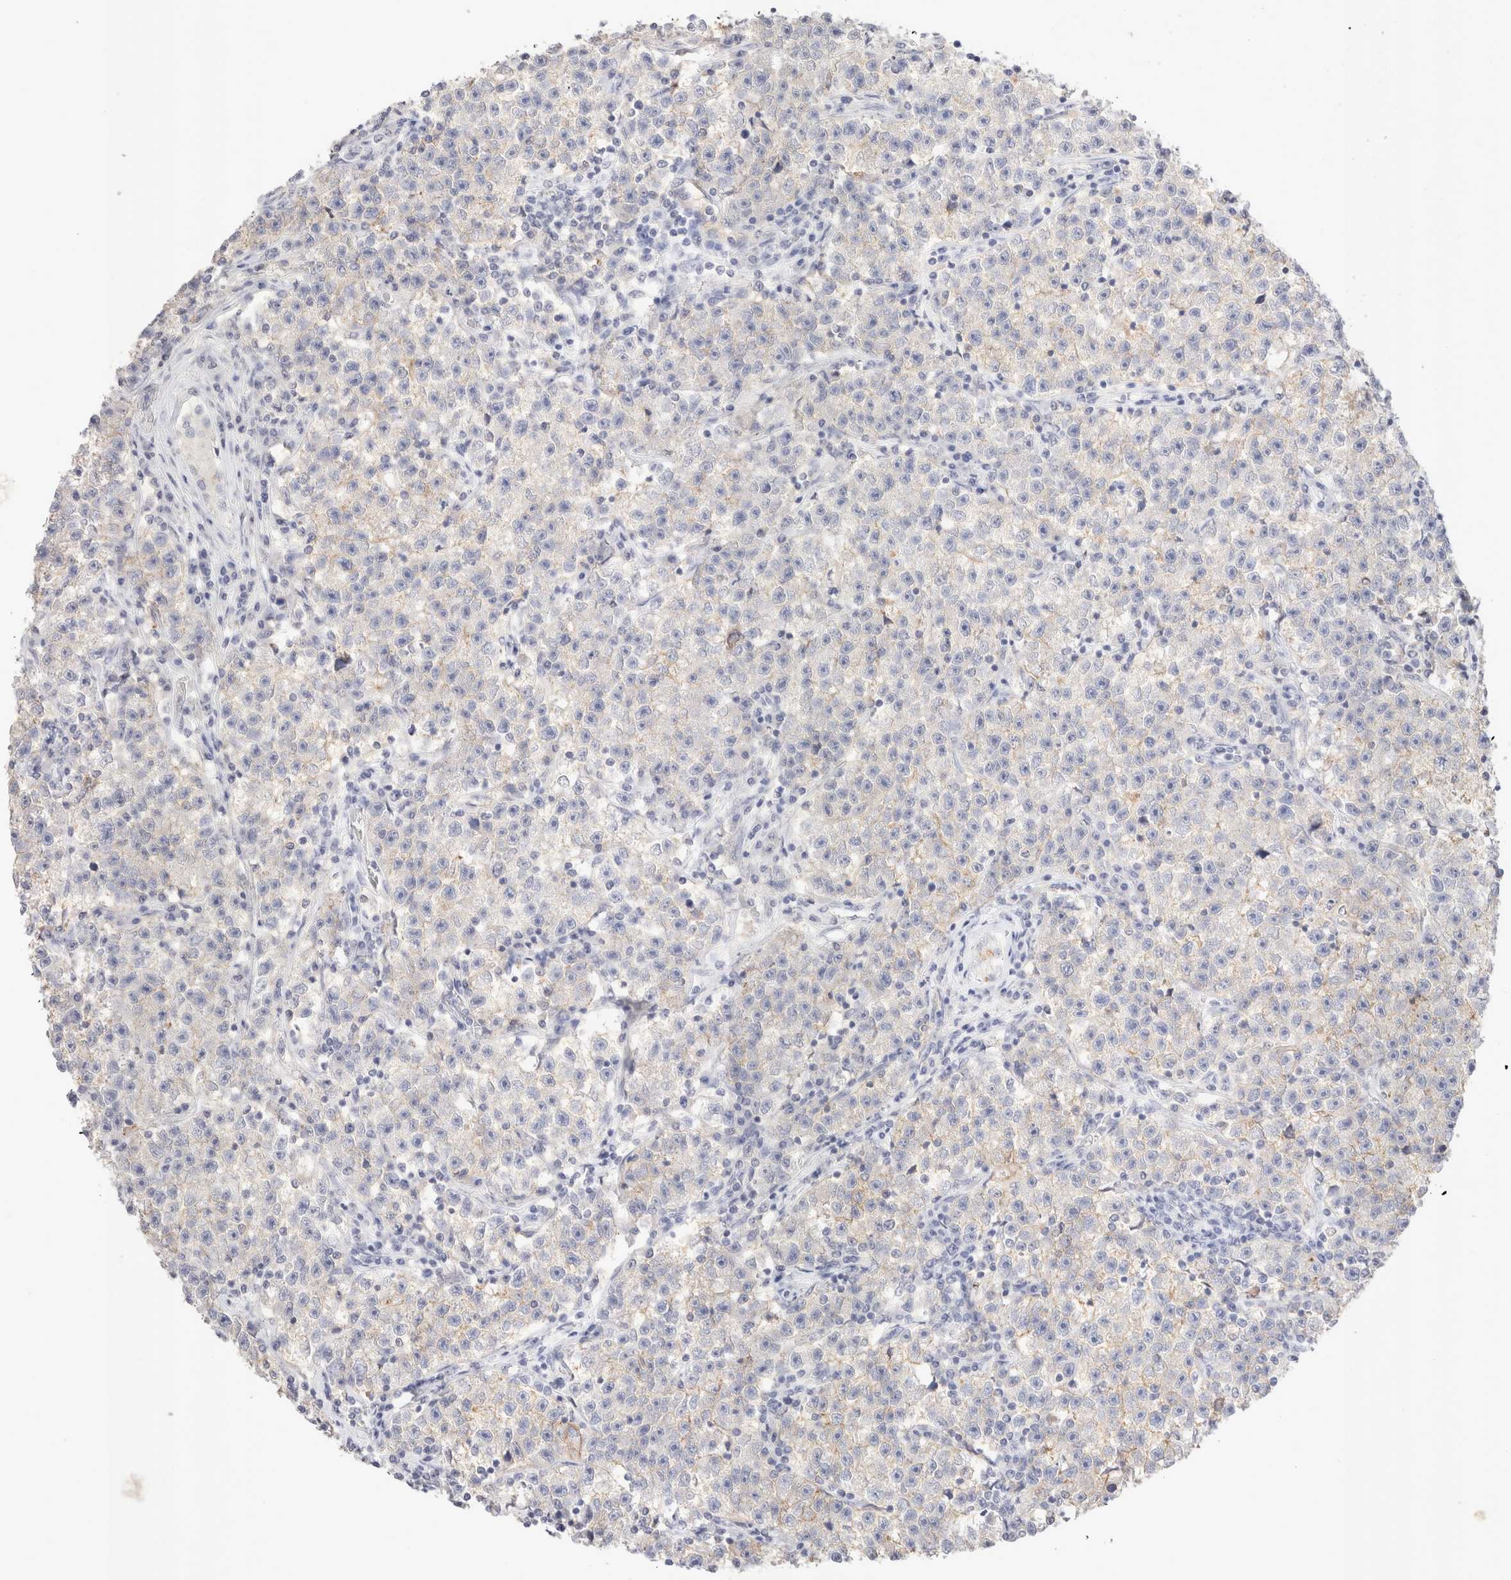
{"staining": {"intensity": "weak", "quantity": "25%-75%", "location": "cytoplasmic/membranous"}, "tissue": "testis cancer", "cell_type": "Tumor cells", "image_type": "cancer", "snomed": [{"axis": "morphology", "description": "Seminoma, NOS"}, {"axis": "topography", "description": "Testis"}], "caption": "The photomicrograph displays a brown stain indicating the presence of a protein in the cytoplasmic/membranous of tumor cells in testis cancer. (Stains: DAB in brown, nuclei in blue, Microscopy: brightfield microscopy at high magnification).", "gene": "EPCAM", "patient": {"sex": "male", "age": 22}}